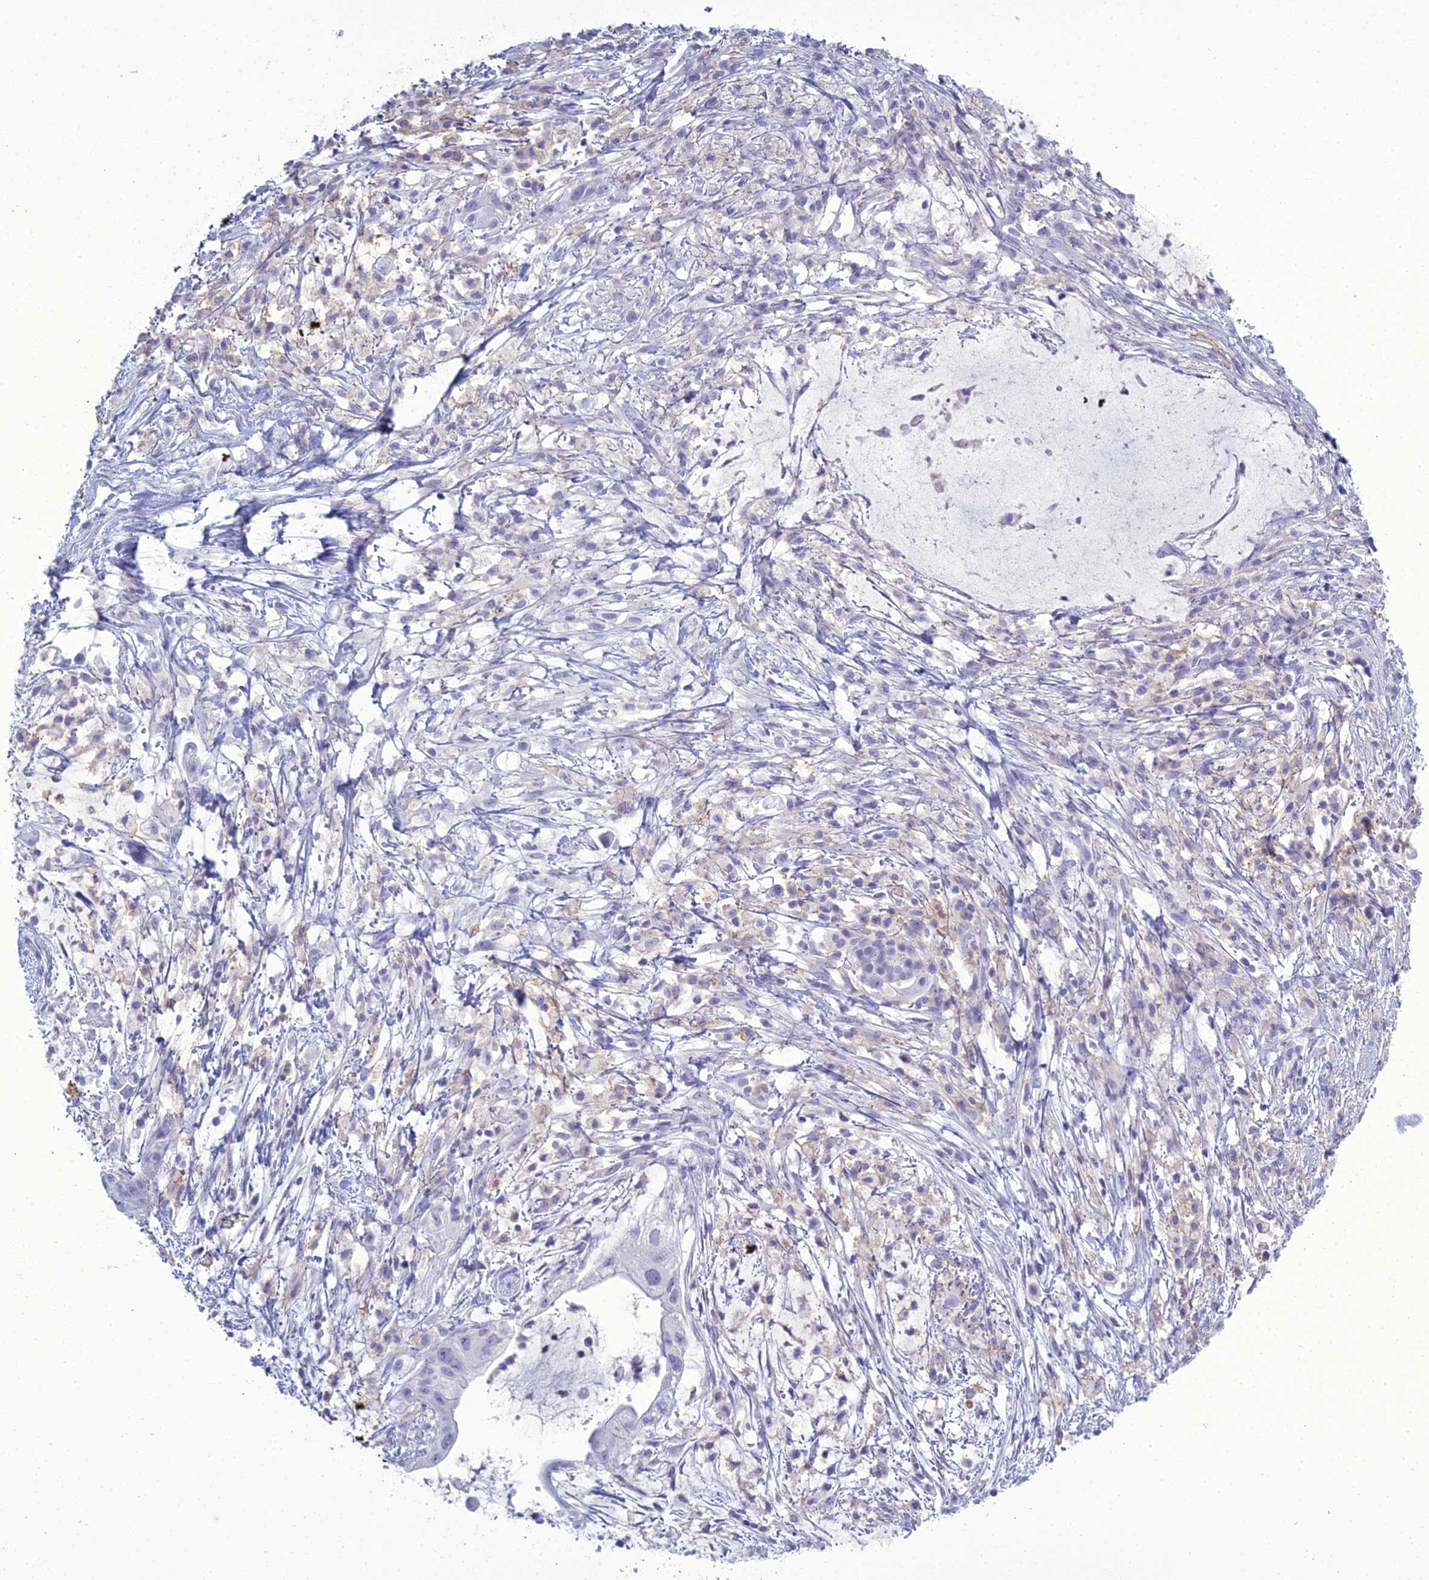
{"staining": {"intensity": "negative", "quantity": "none", "location": "none"}, "tissue": "pancreatic cancer", "cell_type": "Tumor cells", "image_type": "cancer", "snomed": [{"axis": "morphology", "description": "Adenocarcinoma, NOS"}, {"axis": "topography", "description": "Pancreas"}], "caption": "Tumor cells are negative for brown protein staining in pancreatic cancer (adenocarcinoma). (Stains: DAB (3,3'-diaminobenzidine) IHC with hematoxylin counter stain, Microscopy: brightfield microscopy at high magnification).", "gene": "ACE", "patient": {"sex": "male", "age": 48}}